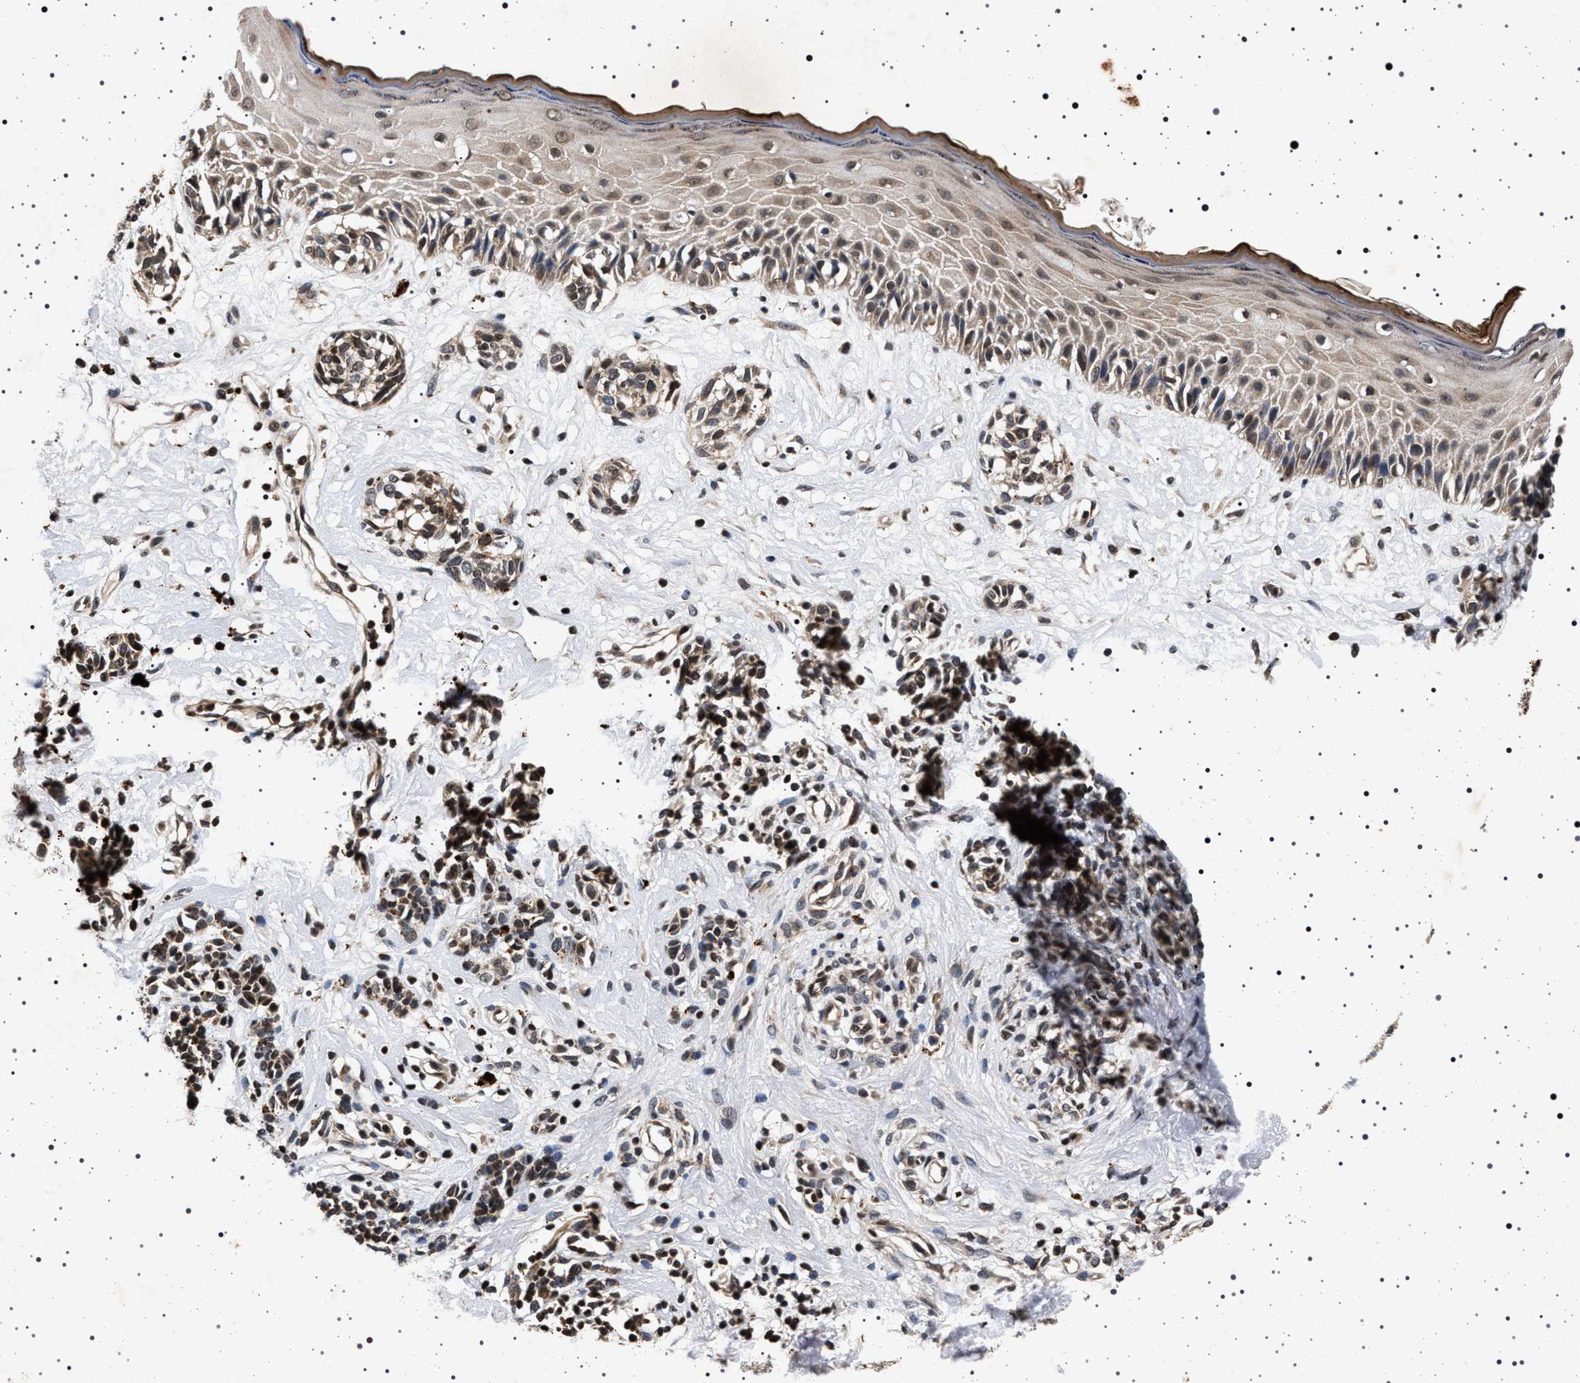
{"staining": {"intensity": "weak", "quantity": ">75%", "location": "cytoplasmic/membranous"}, "tissue": "melanoma", "cell_type": "Tumor cells", "image_type": "cancer", "snomed": [{"axis": "morphology", "description": "Malignant melanoma, NOS"}, {"axis": "topography", "description": "Skin"}], "caption": "Immunohistochemical staining of malignant melanoma shows low levels of weak cytoplasmic/membranous expression in approximately >75% of tumor cells.", "gene": "CDKN1B", "patient": {"sex": "male", "age": 64}}